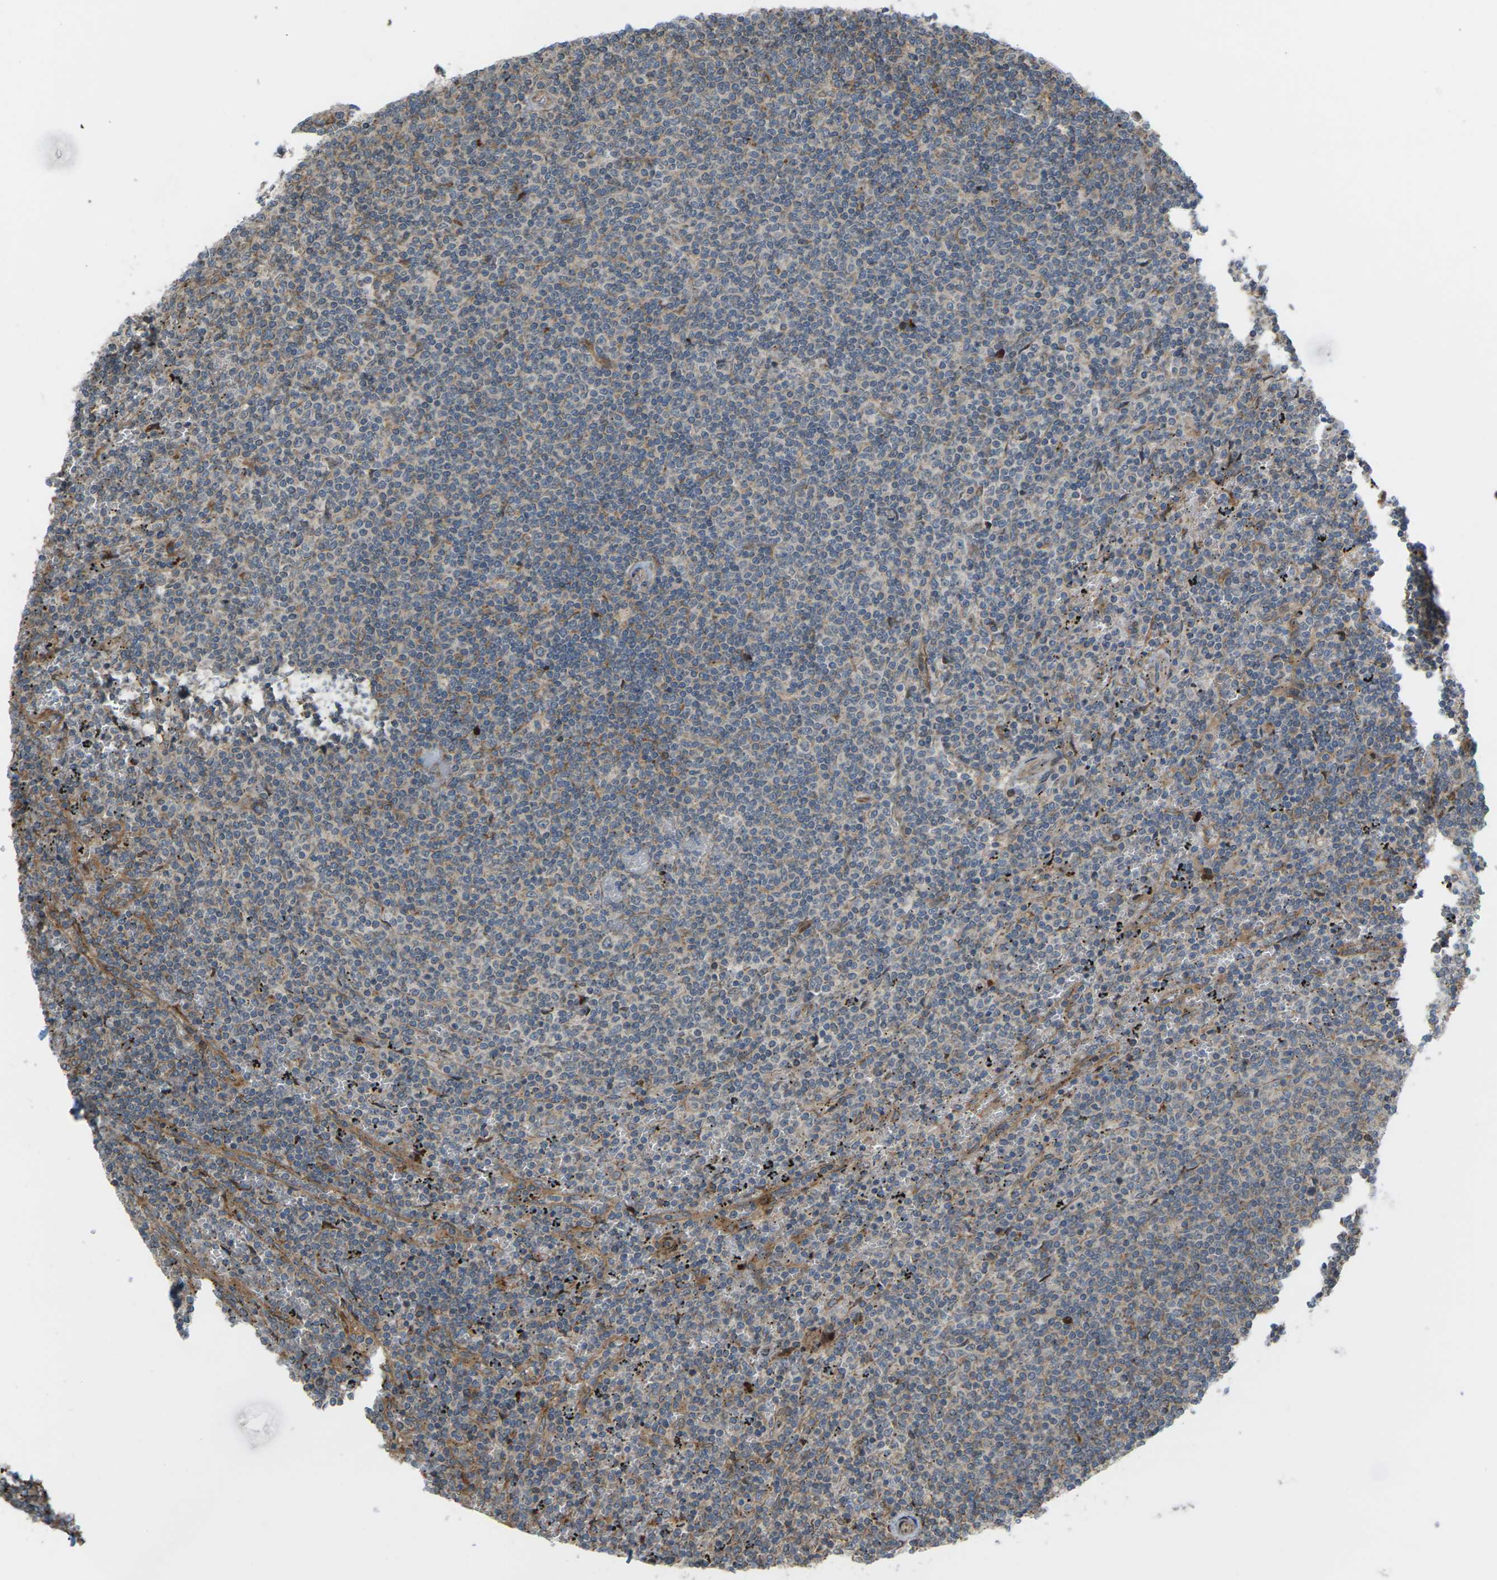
{"staining": {"intensity": "moderate", "quantity": "<25%", "location": "cytoplasmic/membranous"}, "tissue": "lymphoma", "cell_type": "Tumor cells", "image_type": "cancer", "snomed": [{"axis": "morphology", "description": "Malignant lymphoma, non-Hodgkin's type, Low grade"}, {"axis": "topography", "description": "Spleen"}], "caption": "IHC (DAB) staining of lymphoma displays moderate cytoplasmic/membranous protein positivity in approximately <25% of tumor cells.", "gene": "ROBO1", "patient": {"sex": "female", "age": 50}}